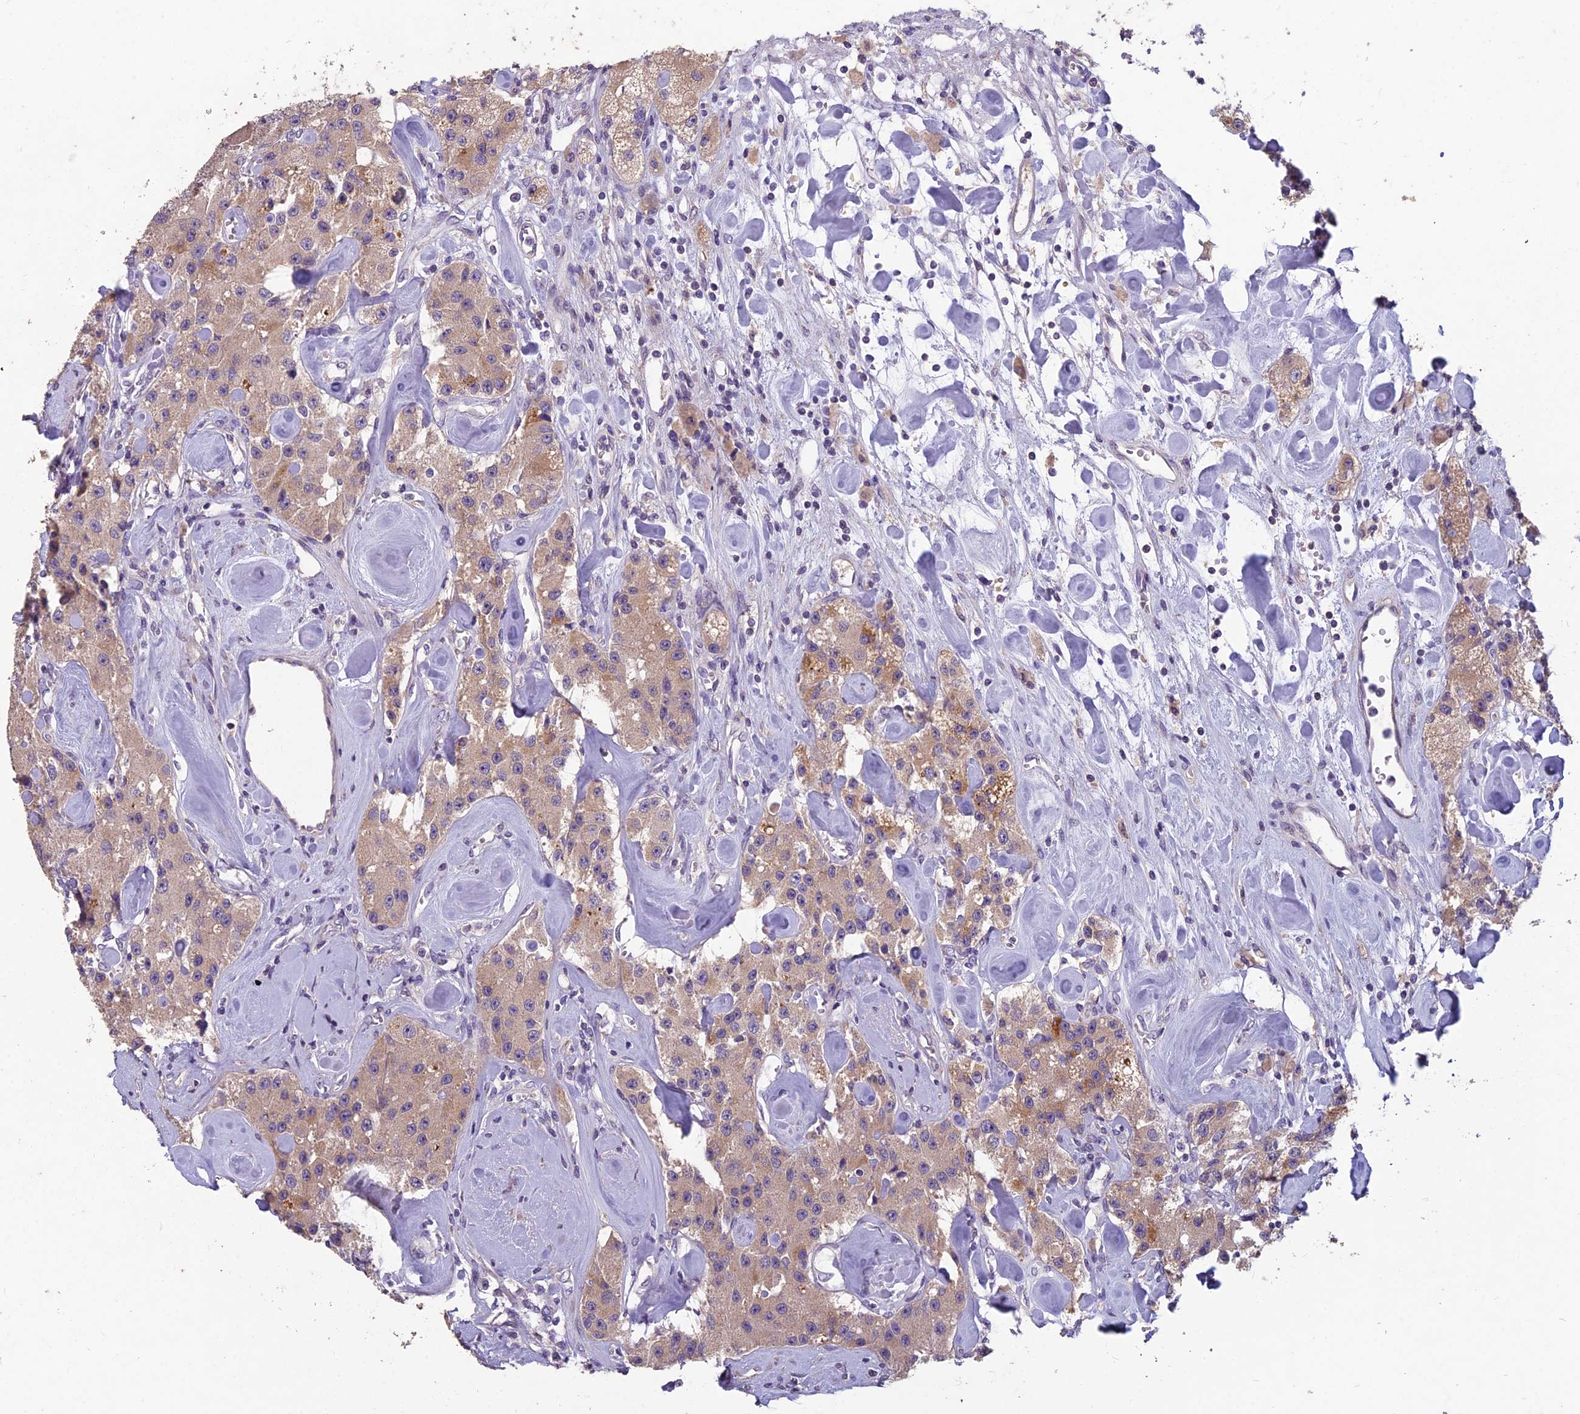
{"staining": {"intensity": "moderate", "quantity": ">75%", "location": "cytoplasmic/membranous"}, "tissue": "carcinoid", "cell_type": "Tumor cells", "image_type": "cancer", "snomed": [{"axis": "morphology", "description": "Carcinoid, malignant, NOS"}, {"axis": "topography", "description": "Pancreas"}], "caption": "A high-resolution histopathology image shows immunohistochemistry staining of malignant carcinoid, which exhibits moderate cytoplasmic/membranous expression in approximately >75% of tumor cells.", "gene": "CEACAM16", "patient": {"sex": "male", "age": 41}}